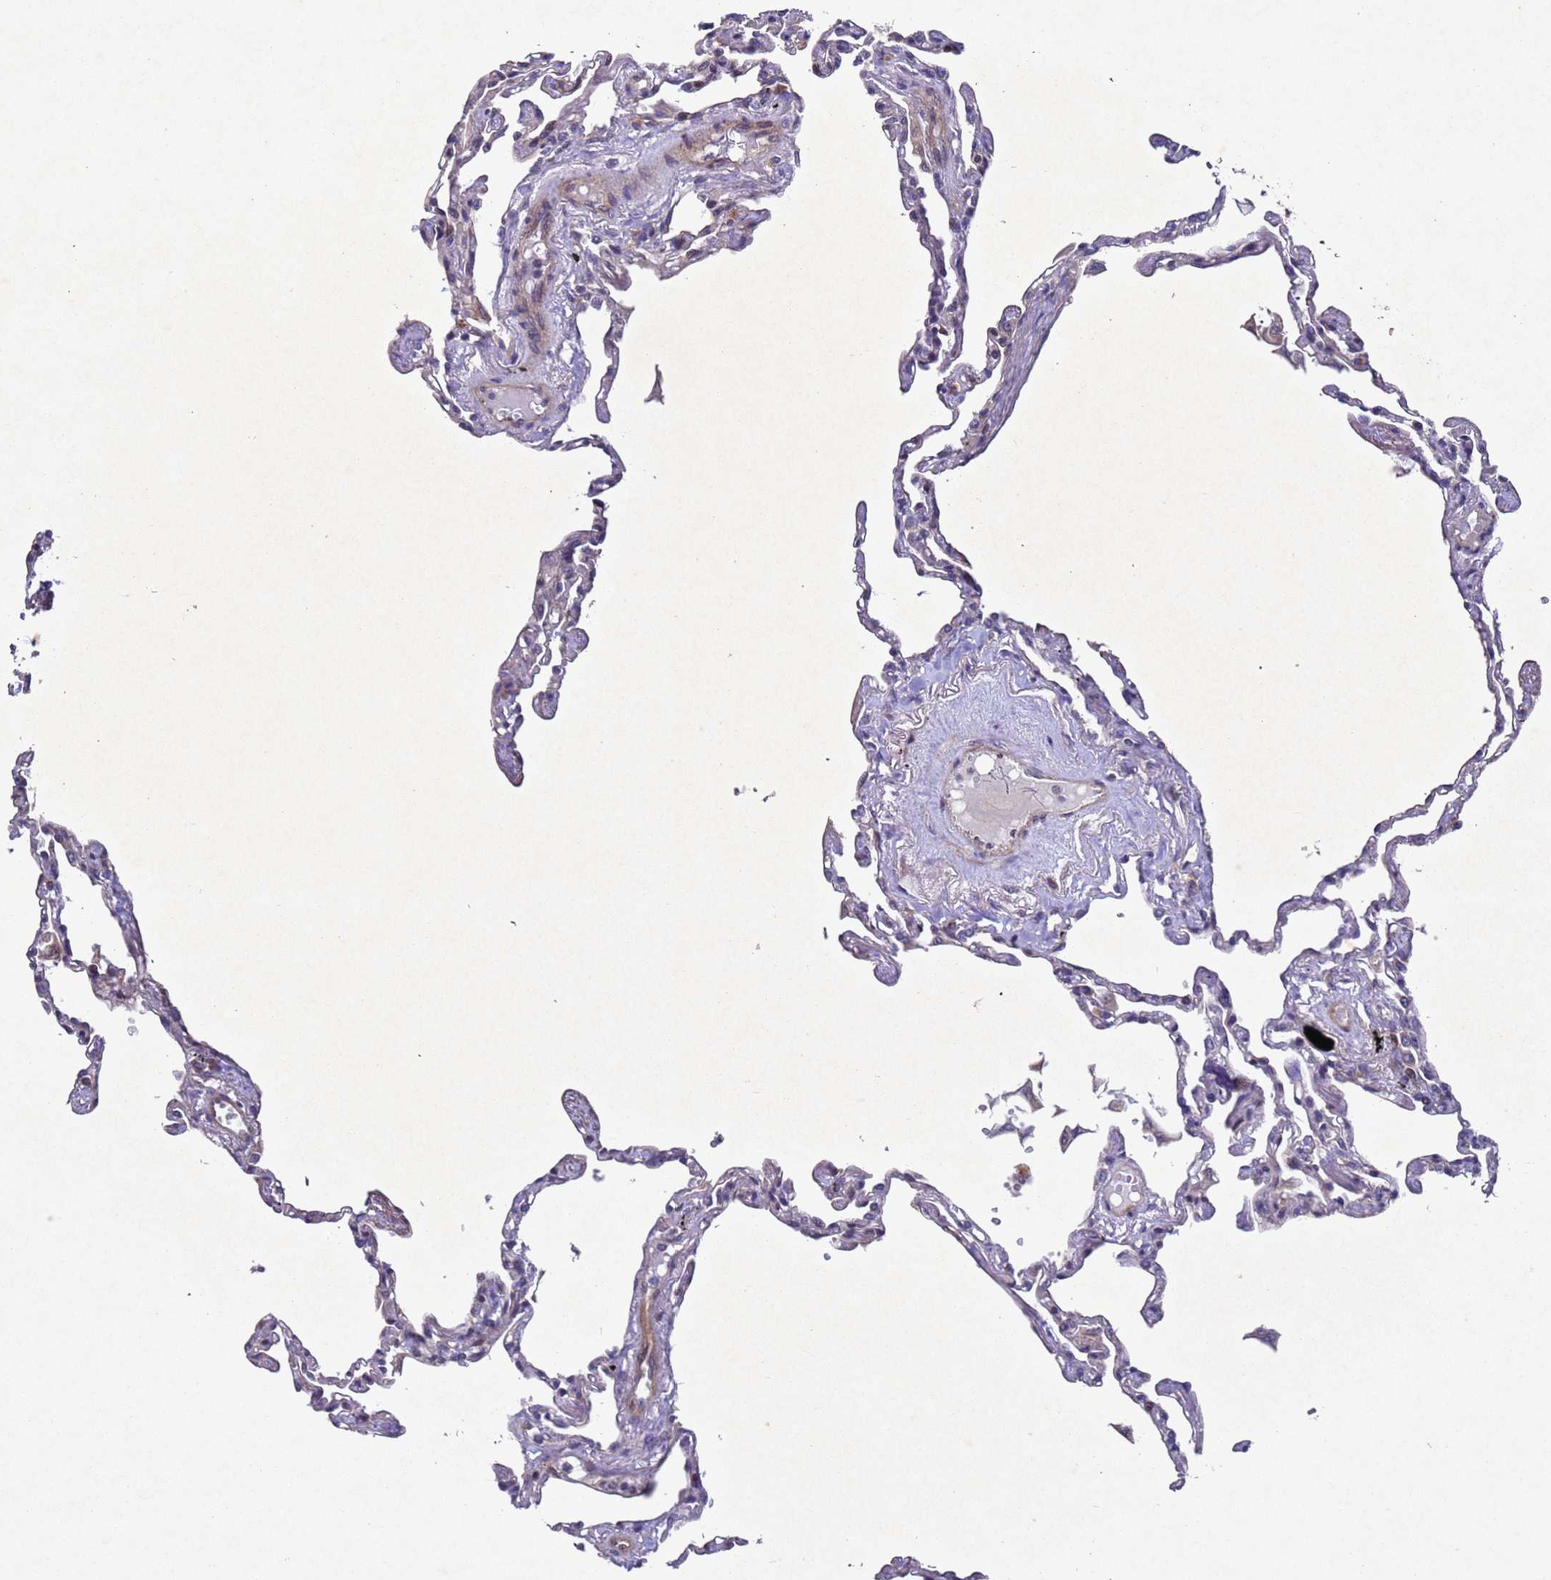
{"staining": {"intensity": "weak", "quantity": "<25%", "location": "cytoplasmic/membranous,nuclear"}, "tissue": "lung", "cell_type": "Alveolar cells", "image_type": "normal", "snomed": [{"axis": "morphology", "description": "Normal tissue, NOS"}, {"axis": "topography", "description": "Lung"}], "caption": "Immunohistochemistry of benign lung reveals no expression in alveolar cells.", "gene": "TBK1", "patient": {"sex": "female", "age": 67}}